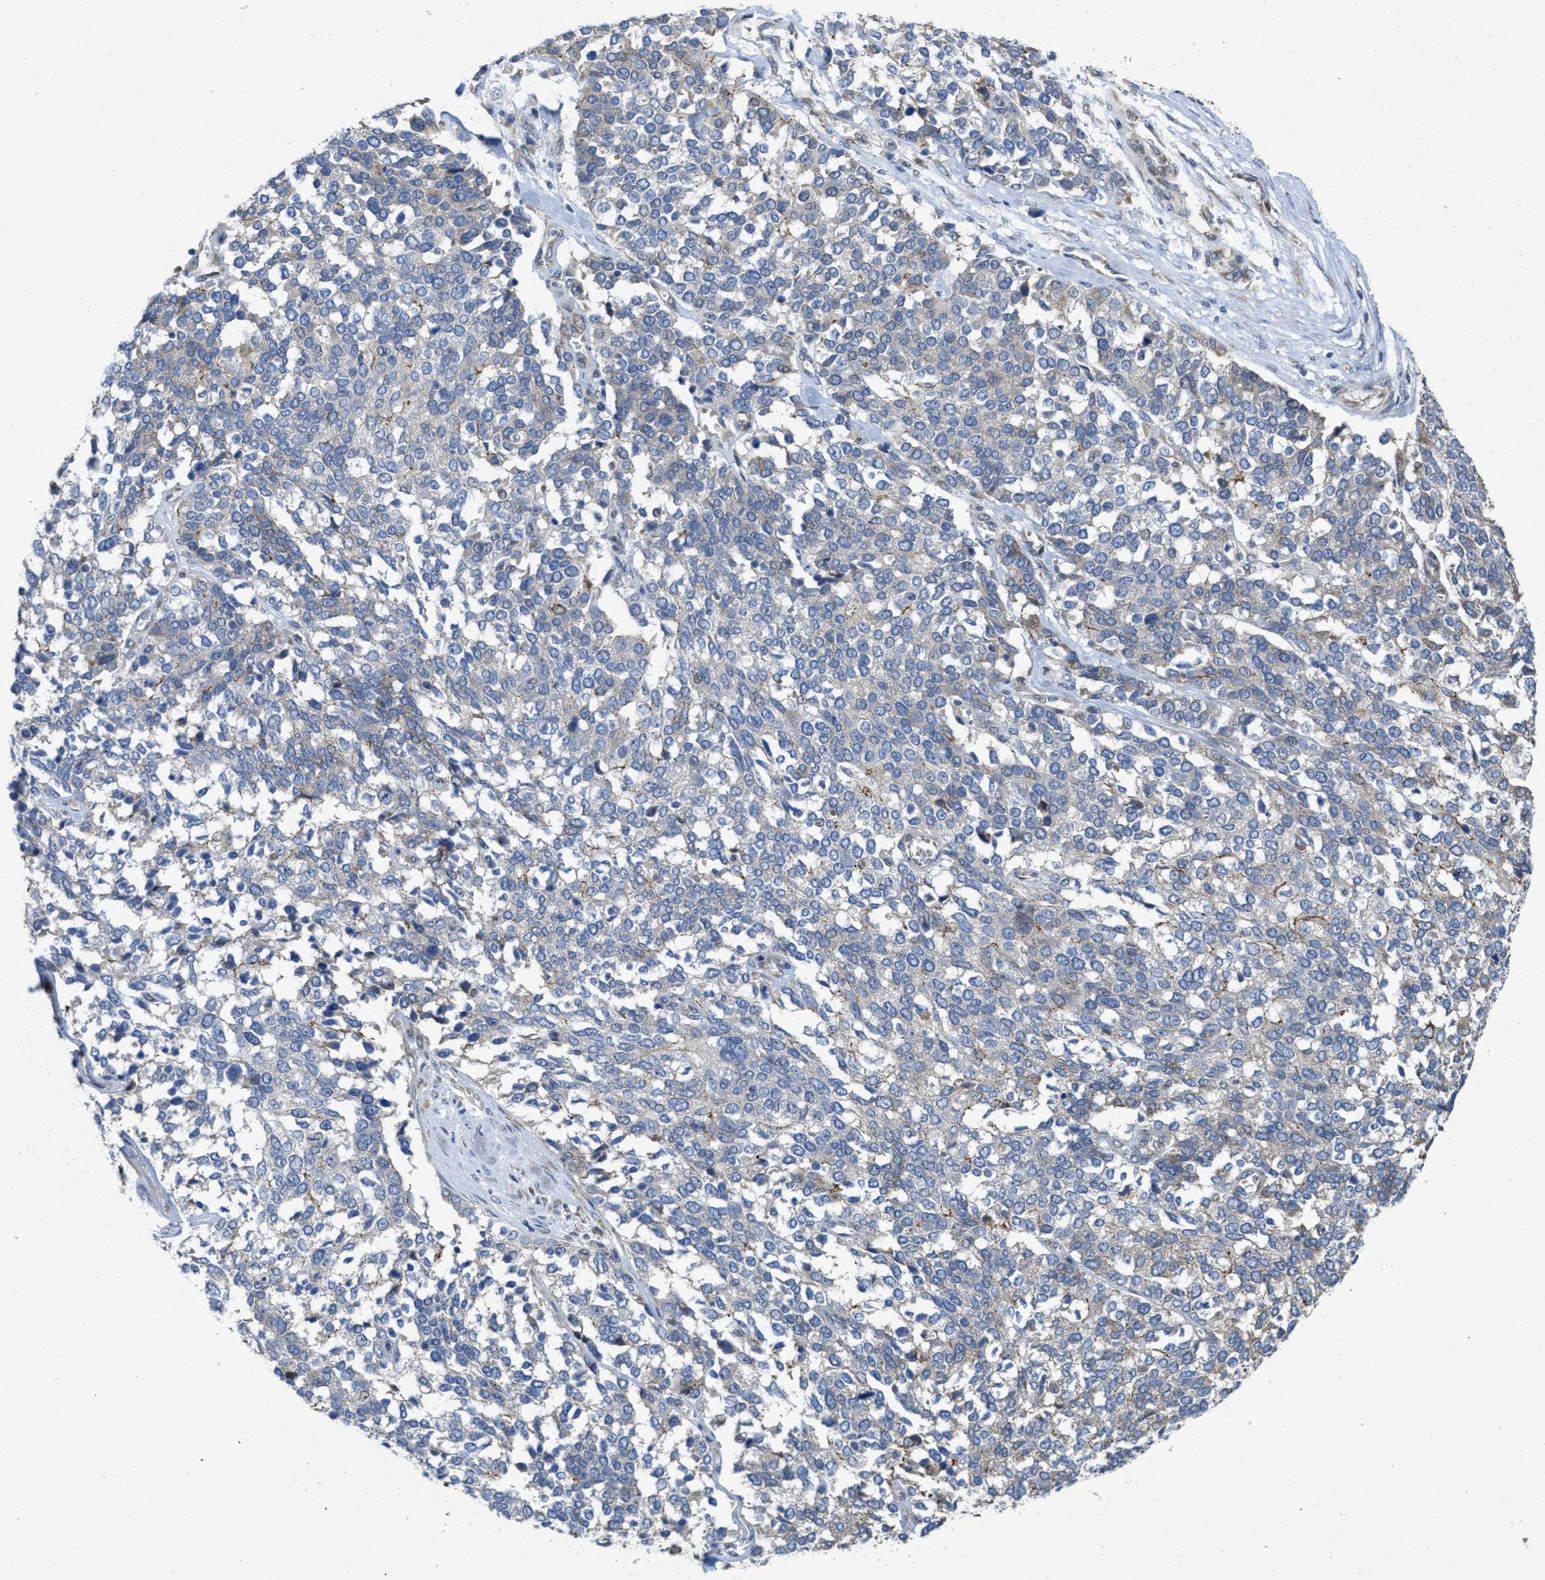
{"staining": {"intensity": "weak", "quantity": "<25%", "location": "cytoplasmic/membranous"}, "tissue": "ovarian cancer", "cell_type": "Tumor cells", "image_type": "cancer", "snomed": [{"axis": "morphology", "description": "Cystadenocarcinoma, serous, NOS"}, {"axis": "topography", "description": "Ovary"}], "caption": "Immunohistochemistry of human ovarian cancer (serous cystadenocarcinoma) demonstrates no expression in tumor cells.", "gene": "CDPF1", "patient": {"sex": "female", "age": 44}}